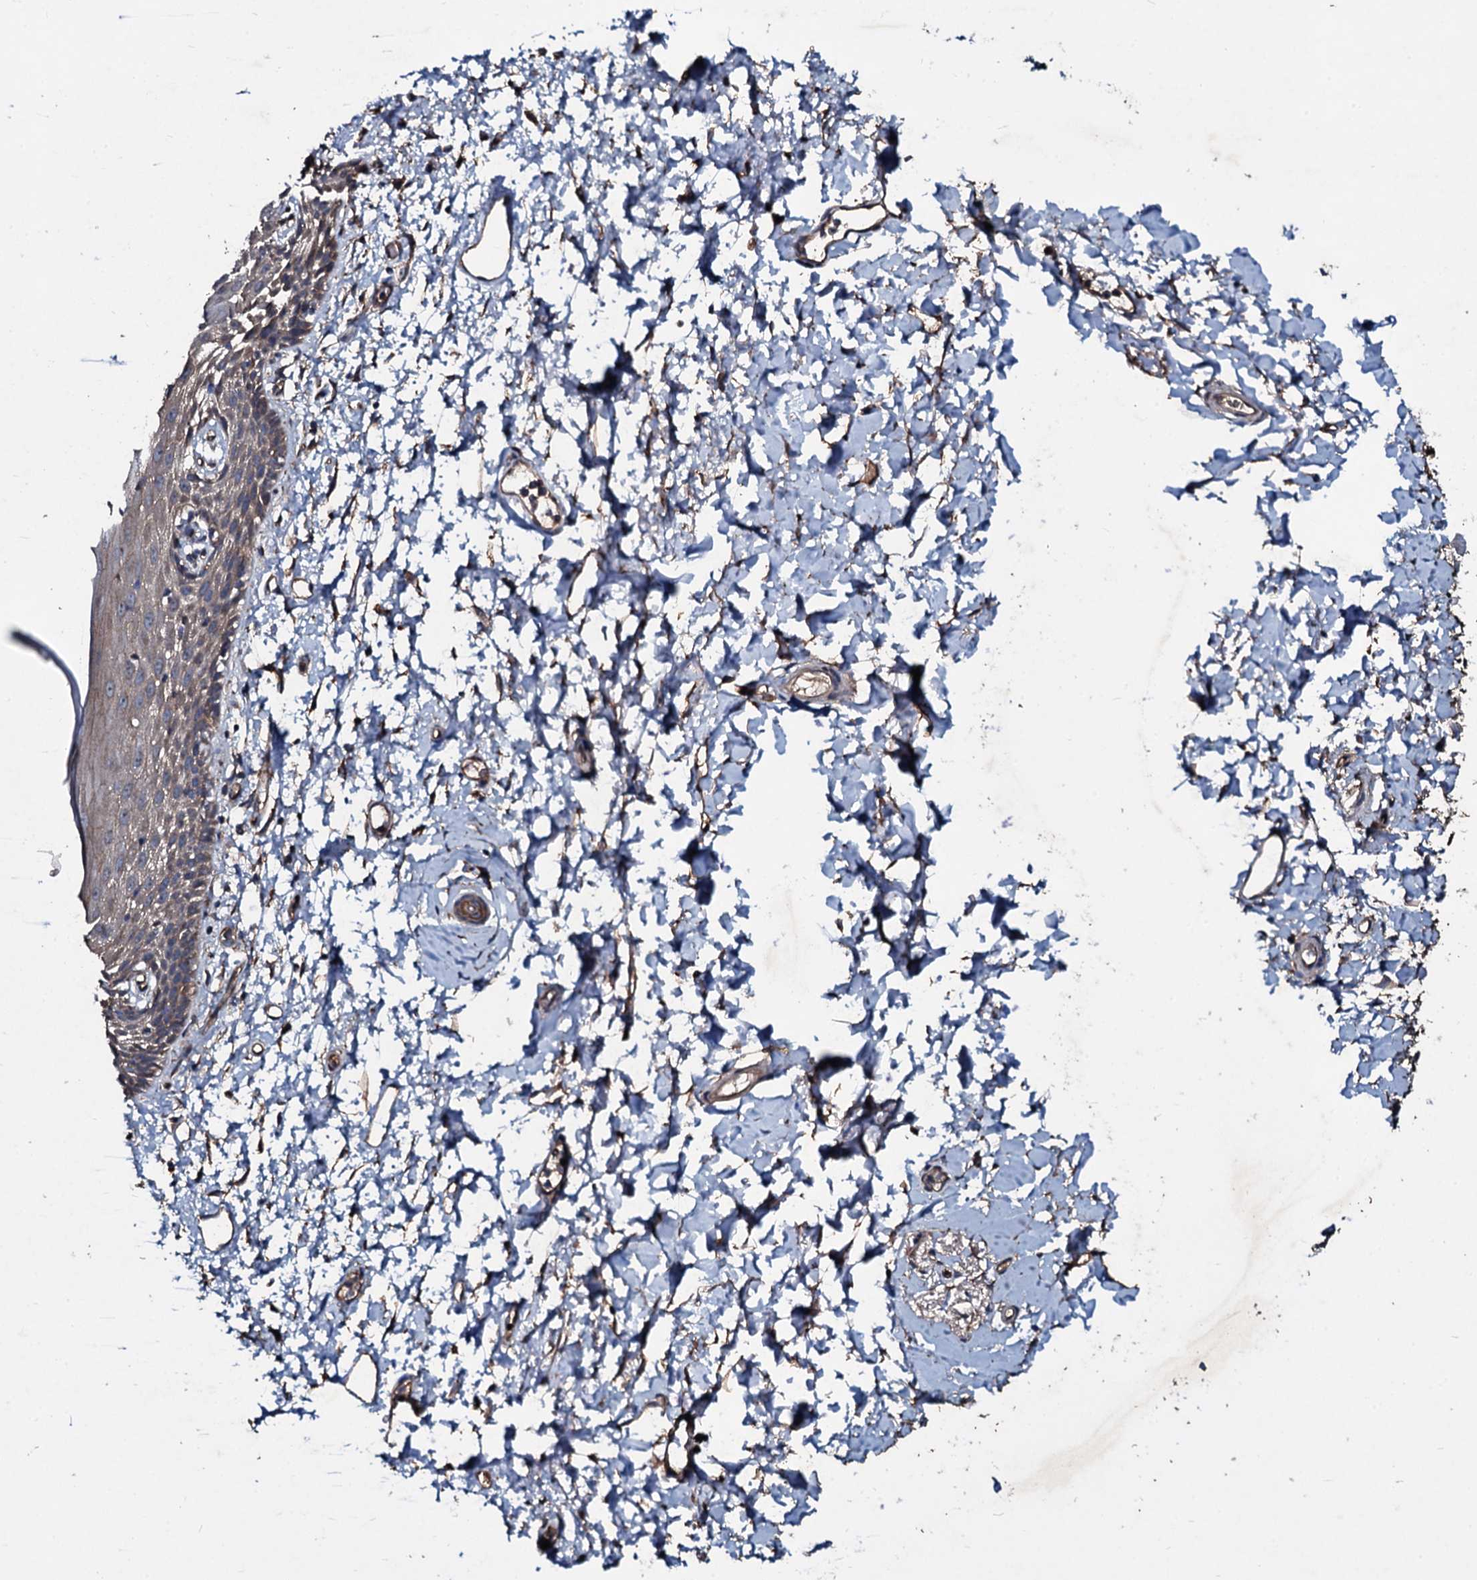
{"staining": {"intensity": "moderate", "quantity": "25%-75%", "location": "cytoplasmic/membranous"}, "tissue": "skin", "cell_type": "Epidermal cells", "image_type": "normal", "snomed": [{"axis": "morphology", "description": "Normal tissue, NOS"}, {"axis": "topography", "description": "Vulva"}], "caption": "IHC histopathology image of unremarkable human skin stained for a protein (brown), which reveals medium levels of moderate cytoplasmic/membranous staining in about 25%-75% of epidermal cells.", "gene": "DMAC2", "patient": {"sex": "female", "age": 68}}